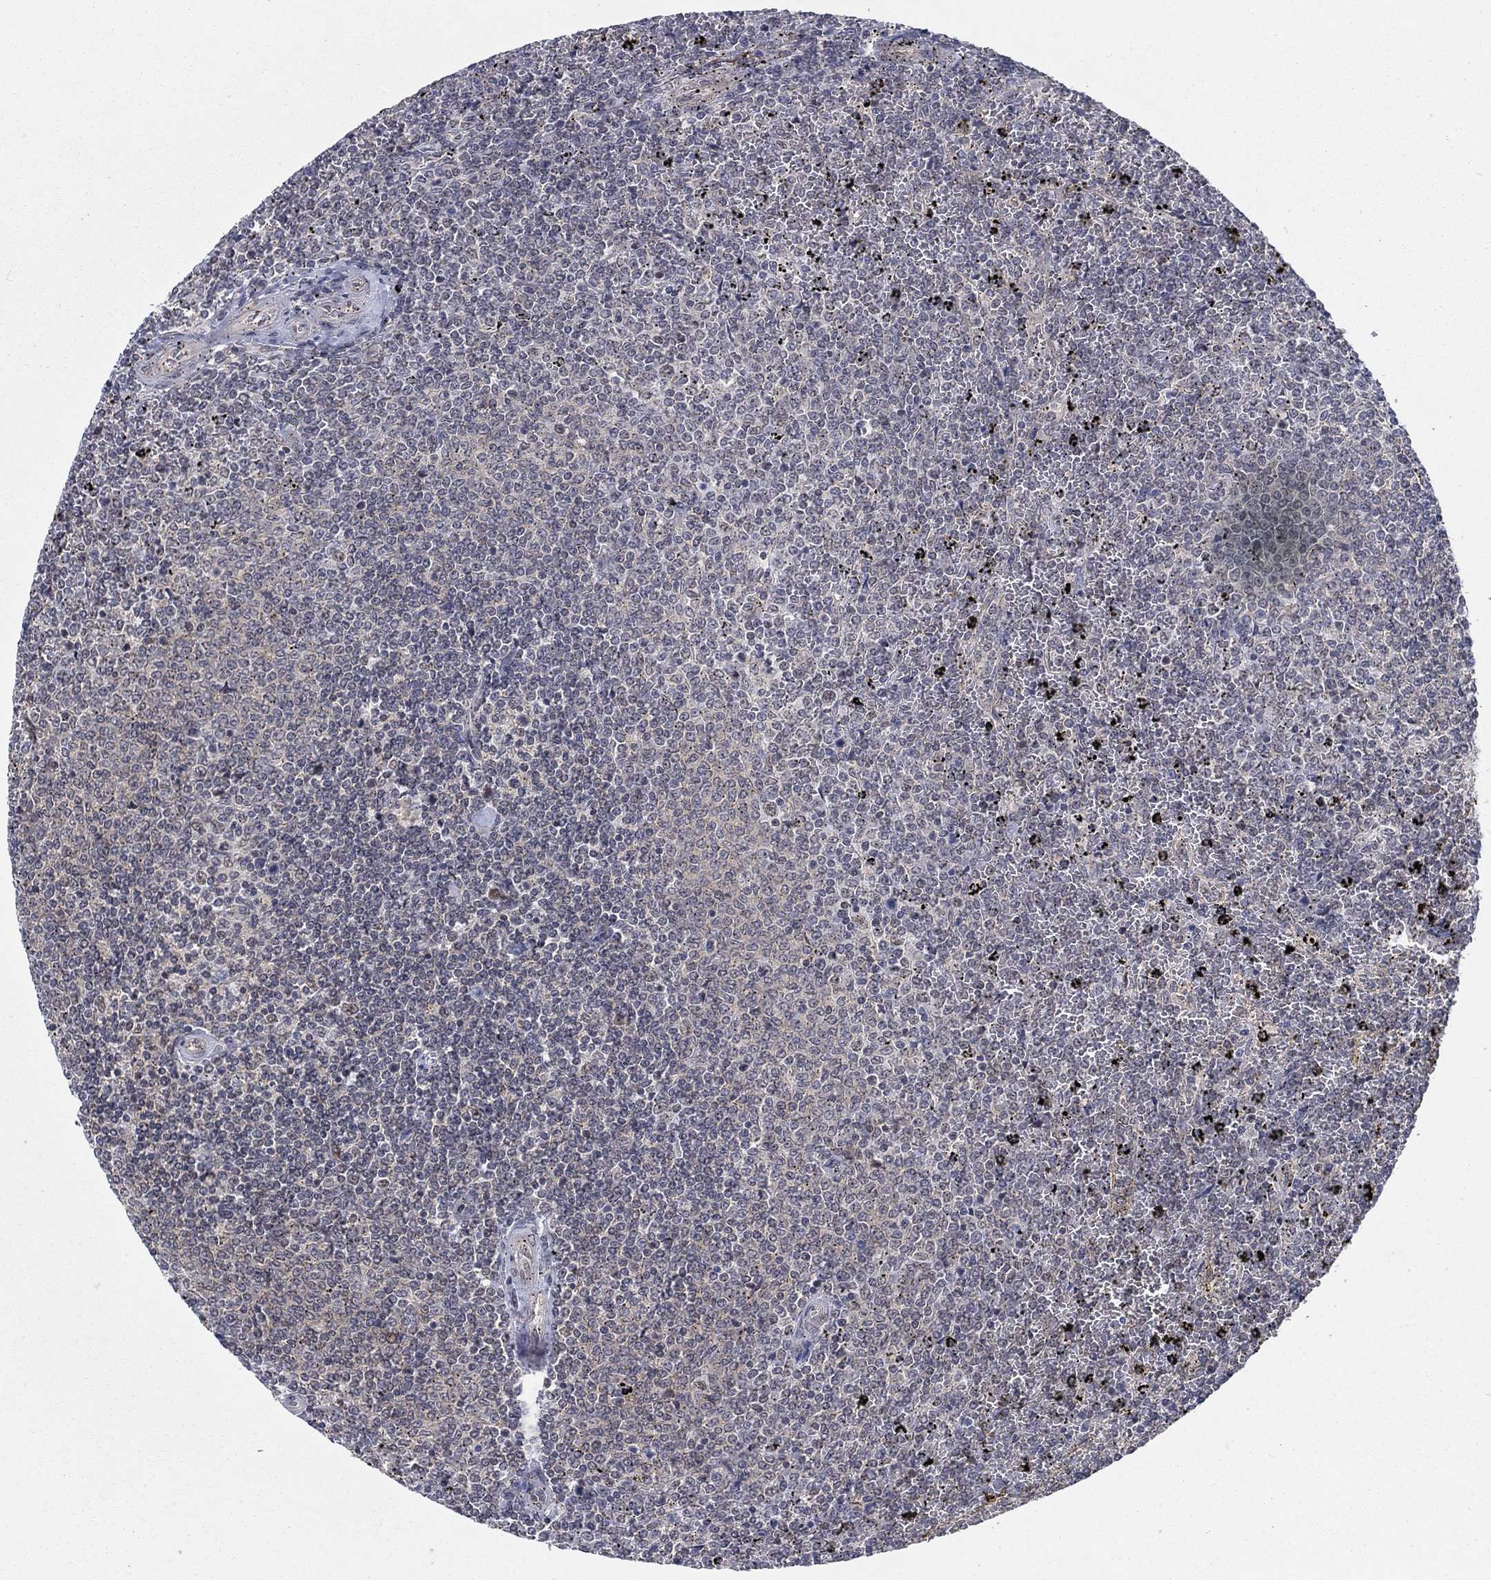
{"staining": {"intensity": "negative", "quantity": "none", "location": "none"}, "tissue": "lymphoma", "cell_type": "Tumor cells", "image_type": "cancer", "snomed": [{"axis": "morphology", "description": "Malignant lymphoma, non-Hodgkin's type, Low grade"}, {"axis": "topography", "description": "Spleen"}], "caption": "Micrograph shows no protein staining in tumor cells of lymphoma tissue.", "gene": "SH3RF1", "patient": {"sex": "female", "age": 77}}